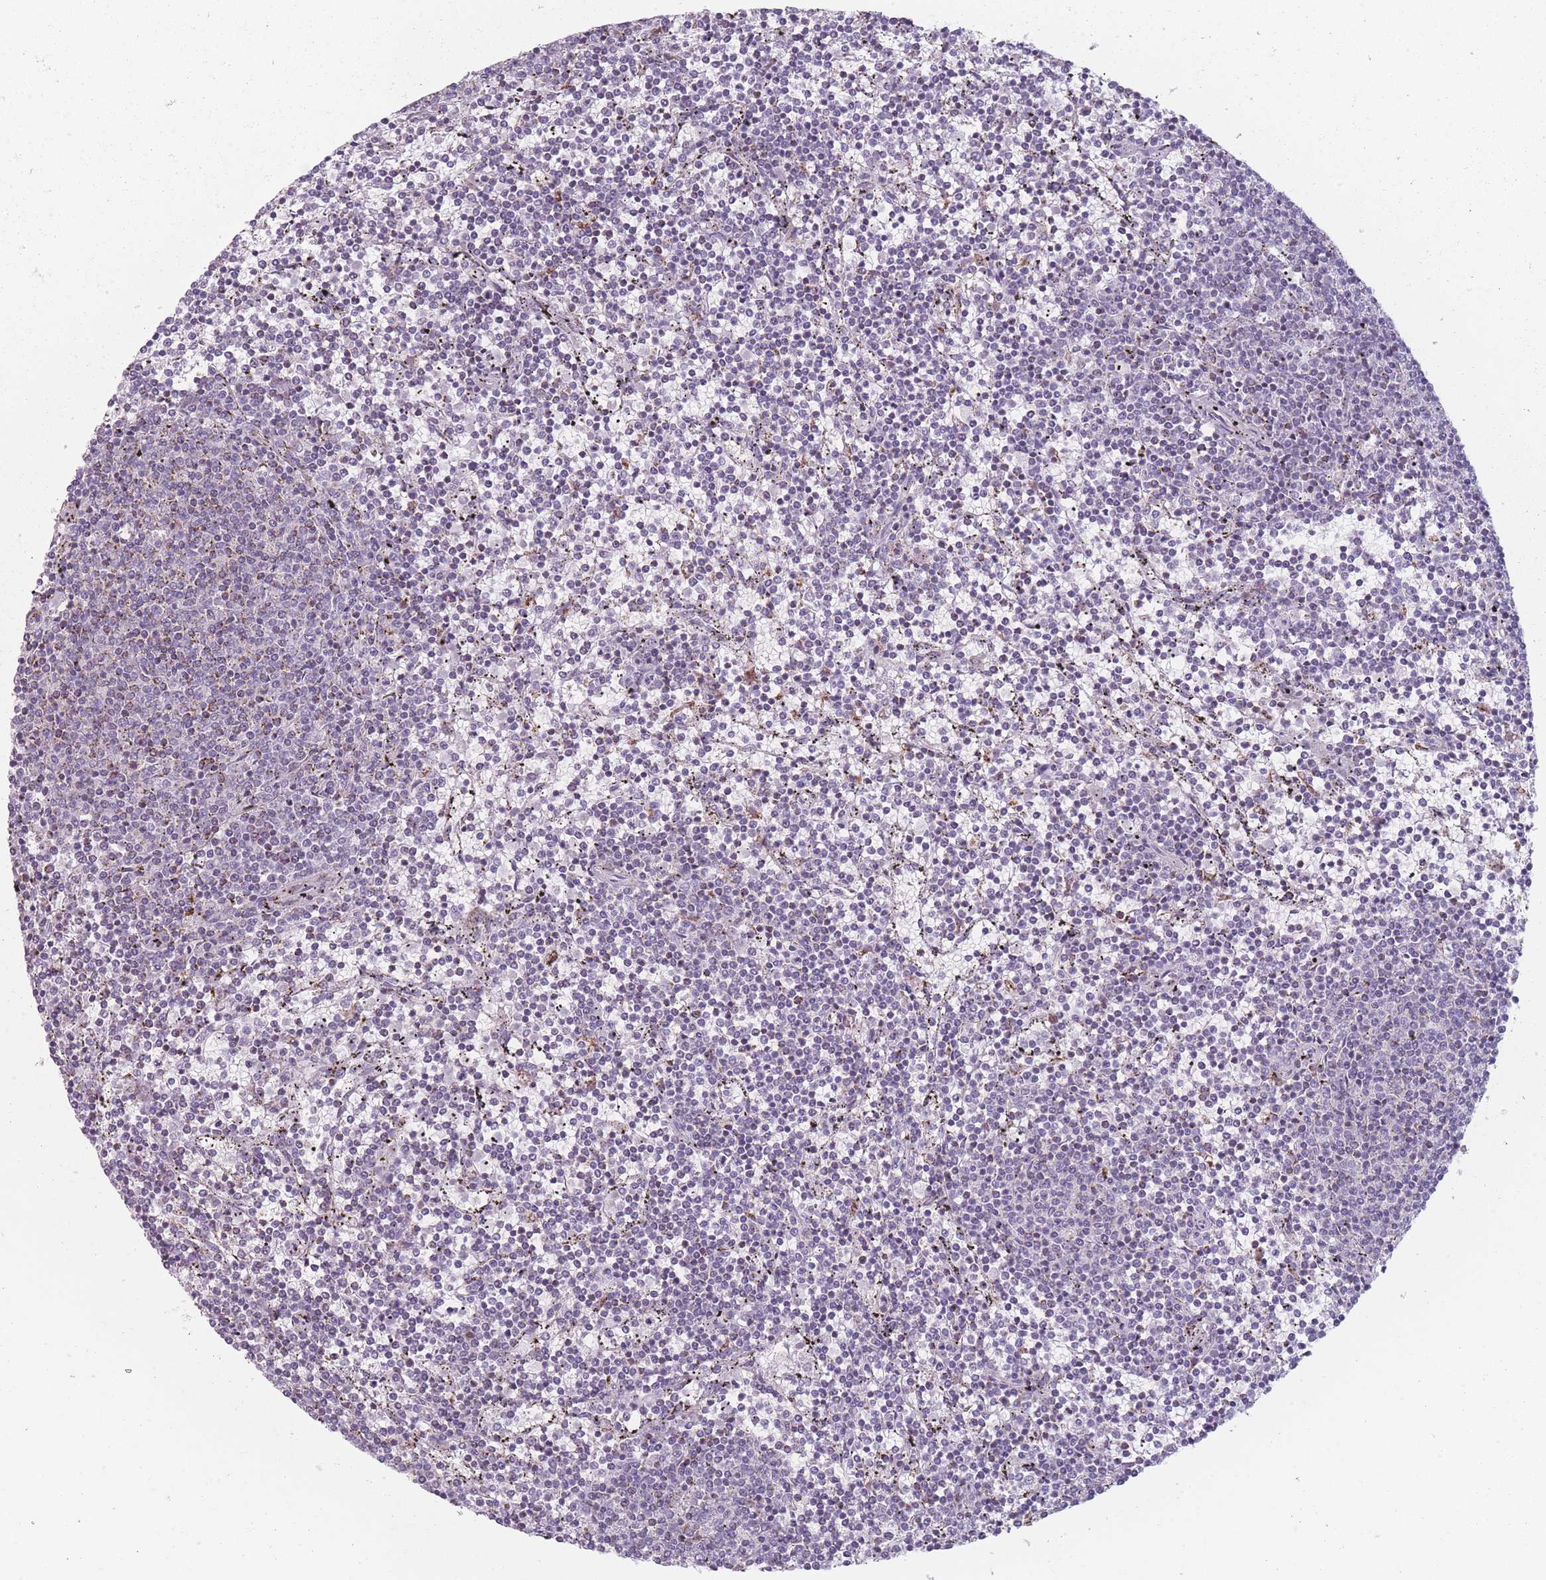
{"staining": {"intensity": "negative", "quantity": "none", "location": "none"}, "tissue": "lymphoma", "cell_type": "Tumor cells", "image_type": "cancer", "snomed": [{"axis": "morphology", "description": "Malignant lymphoma, non-Hodgkin's type, Low grade"}, {"axis": "topography", "description": "Spleen"}], "caption": "High magnification brightfield microscopy of lymphoma stained with DAB (3,3'-diaminobenzidine) (brown) and counterstained with hematoxylin (blue): tumor cells show no significant staining. (Immunohistochemistry, brightfield microscopy, high magnification).", "gene": "DCHS1", "patient": {"sex": "female", "age": 50}}